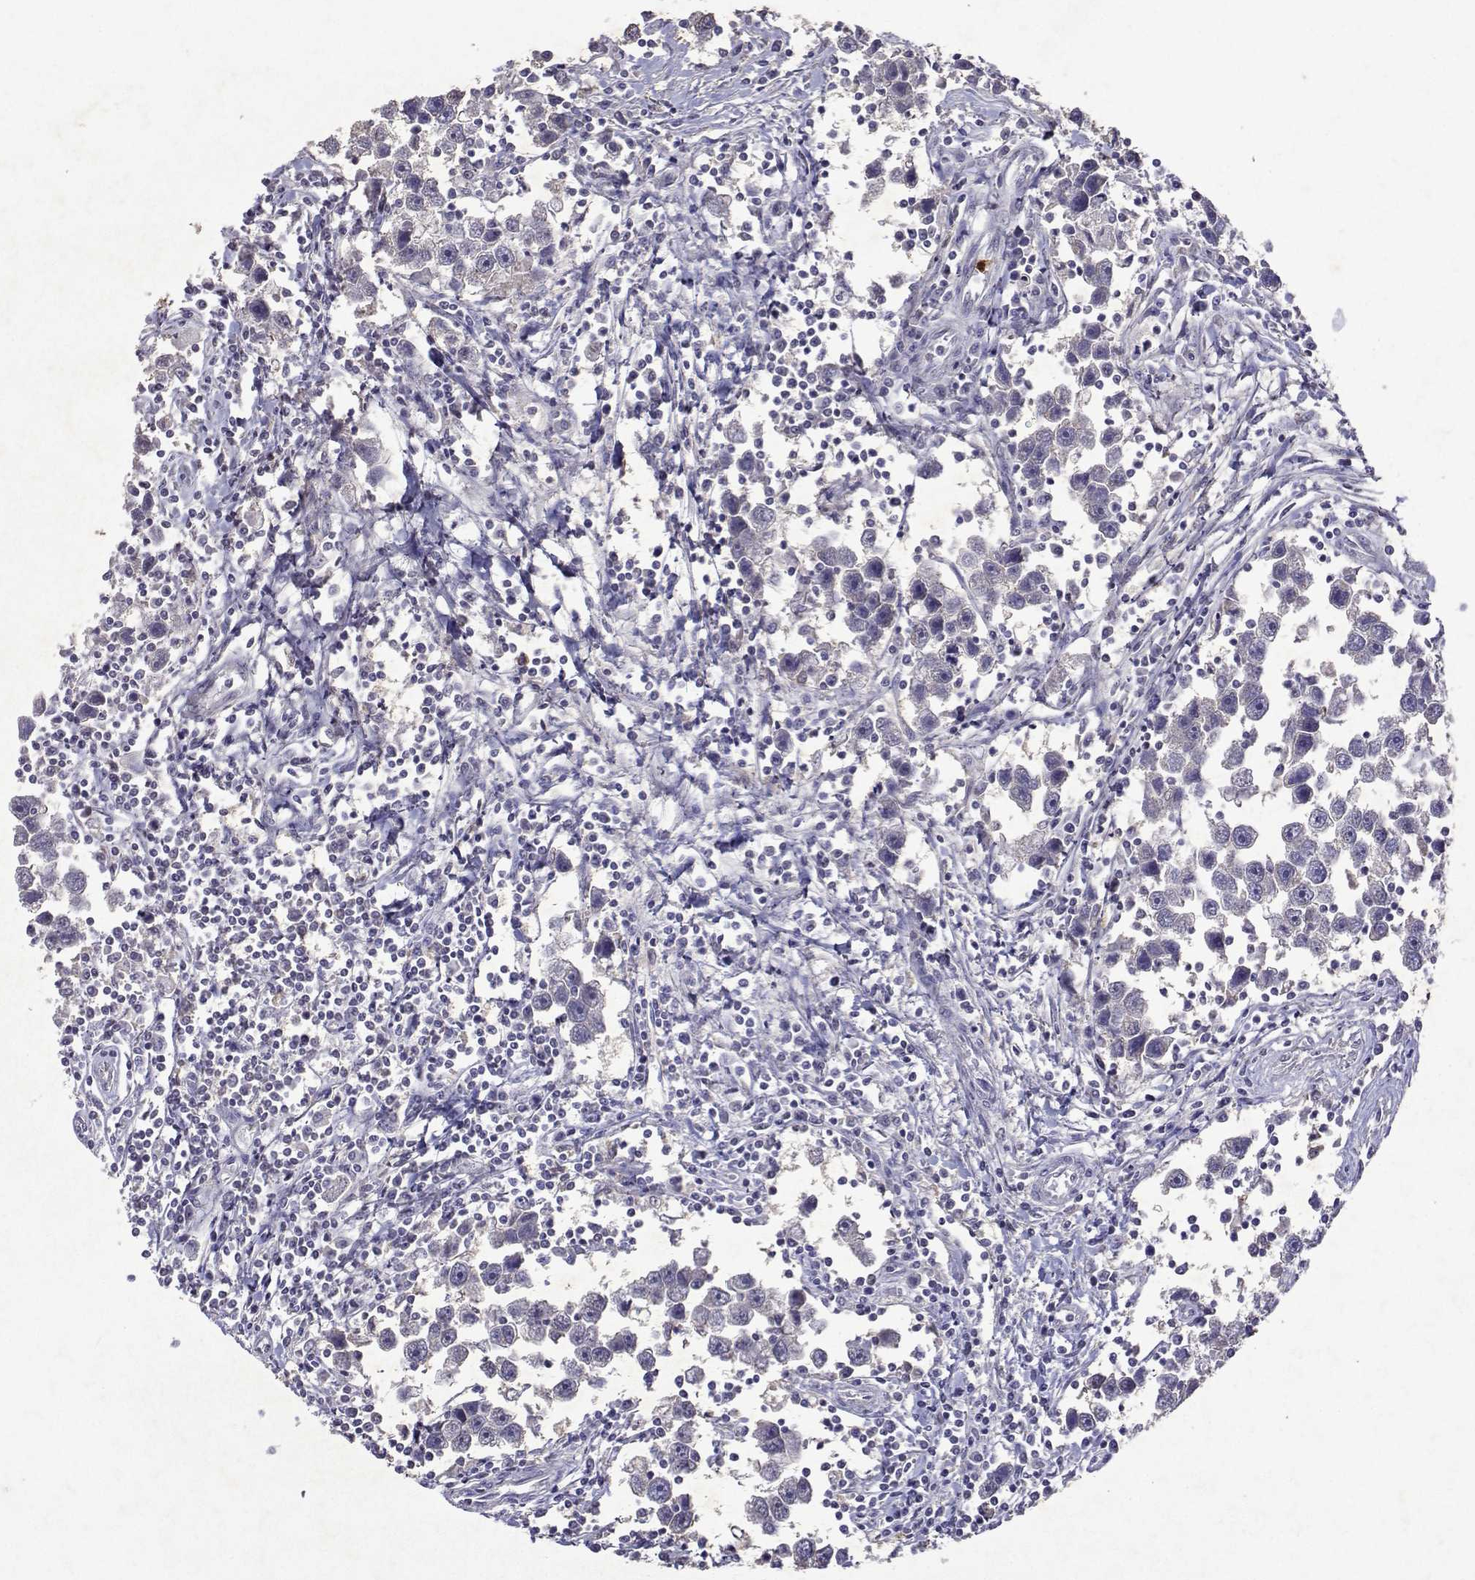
{"staining": {"intensity": "negative", "quantity": "none", "location": "none"}, "tissue": "testis cancer", "cell_type": "Tumor cells", "image_type": "cancer", "snomed": [{"axis": "morphology", "description": "Seminoma, NOS"}, {"axis": "topography", "description": "Testis"}], "caption": "Histopathology image shows no significant protein positivity in tumor cells of testis cancer (seminoma). Nuclei are stained in blue.", "gene": "APAF1", "patient": {"sex": "male", "age": 30}}